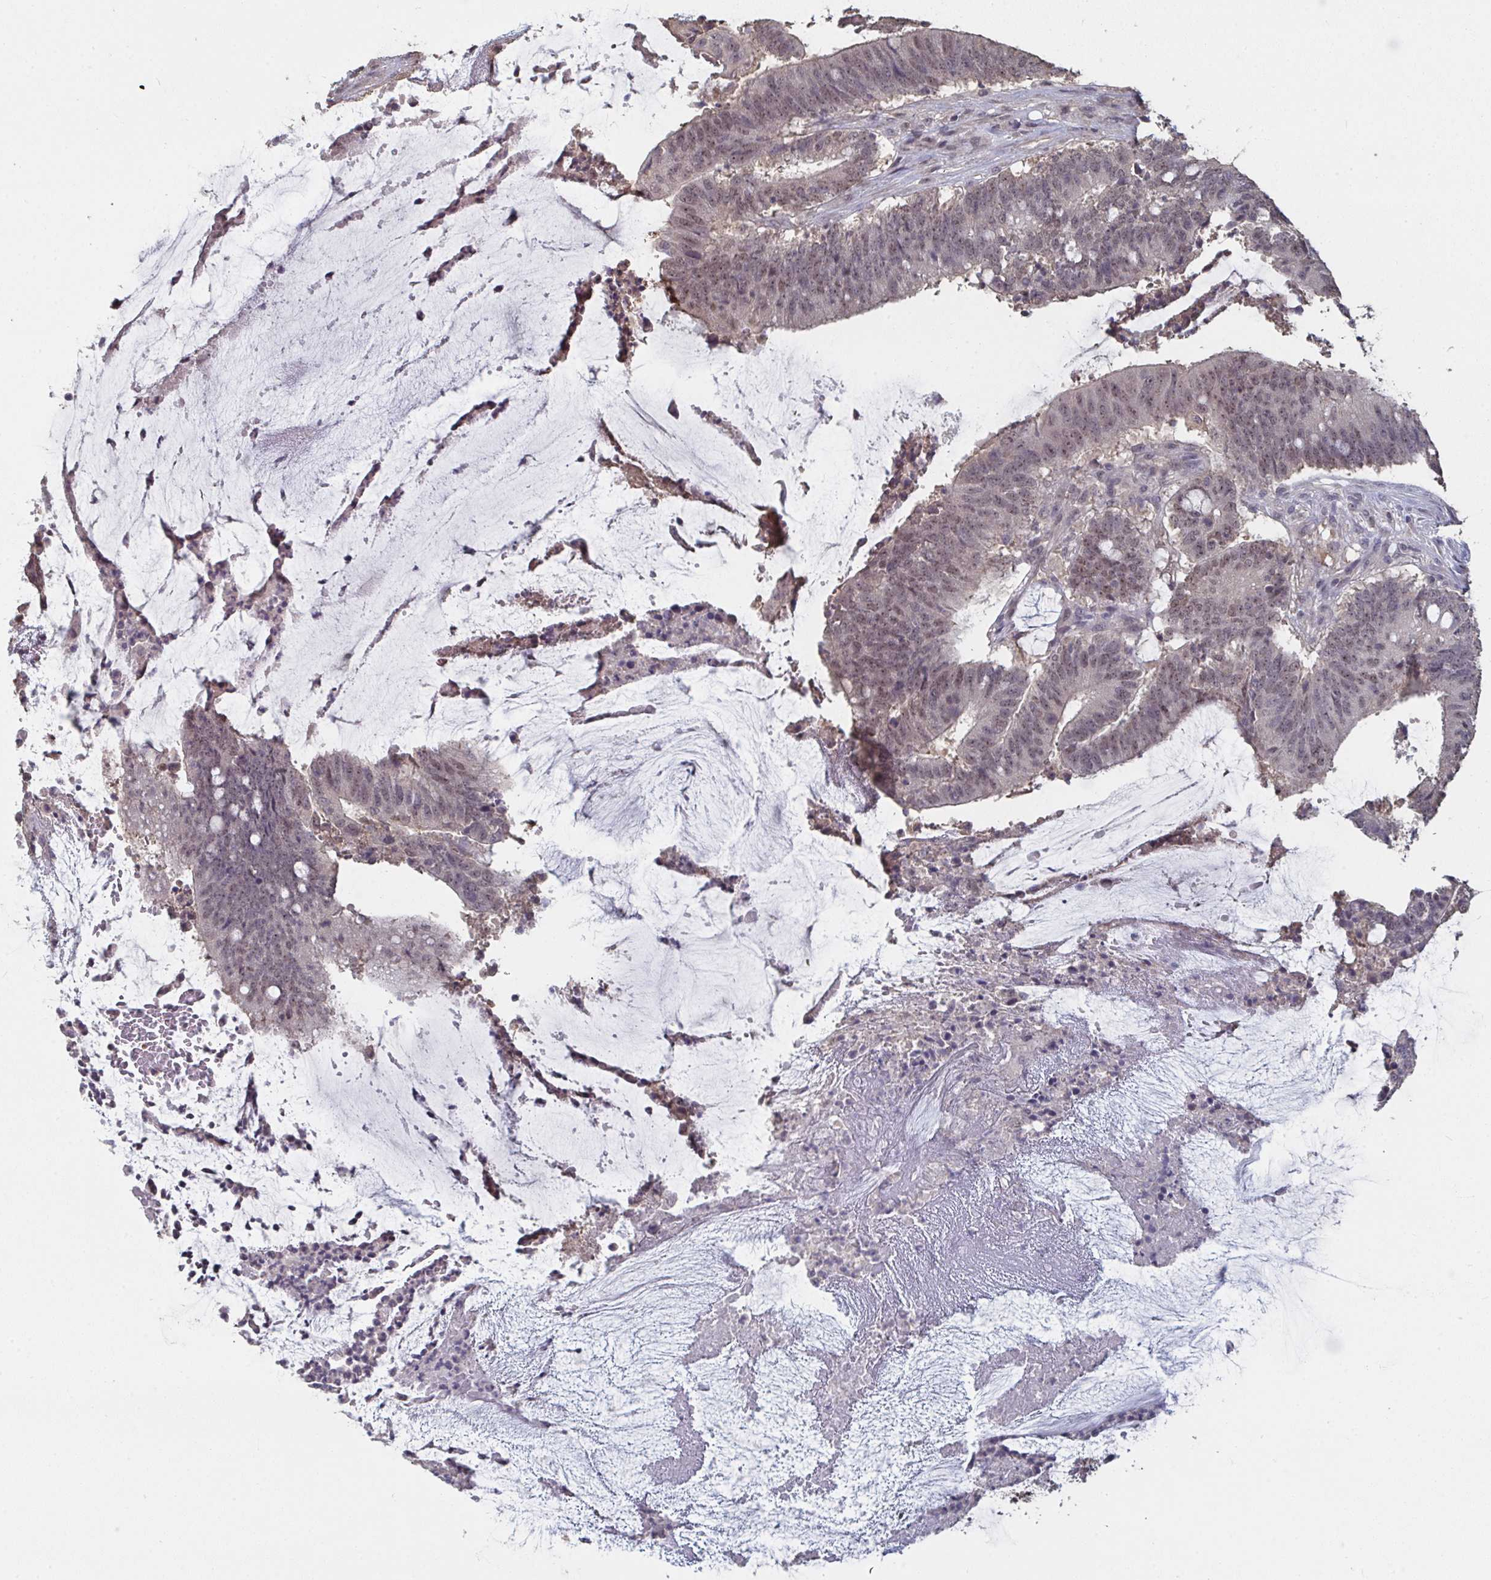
{"staining": {"intensity": "weak", "quantity": "25%-75%", "location": "cytoplasmic/membranous,nuclear"}, "tissue": "colorectal cancer", "cell_type": "Tumor cells", "image_type": "cancer", "snomed": [{"axis": "morphology", "description": "Adenocarcinoma, NOS"}, {"axis": "topography", "description": "Colon"}], "caption": "This histopathology image displays immunohistochemistry (IHC) staining of human adenocarcinoma (colorectal), with low weak cytoplasmic/membranous and nuclear staining in about 25%-75% of tumor cells.", "gene": "LIX1", "patient": {"sex": "female", "age": 43}}